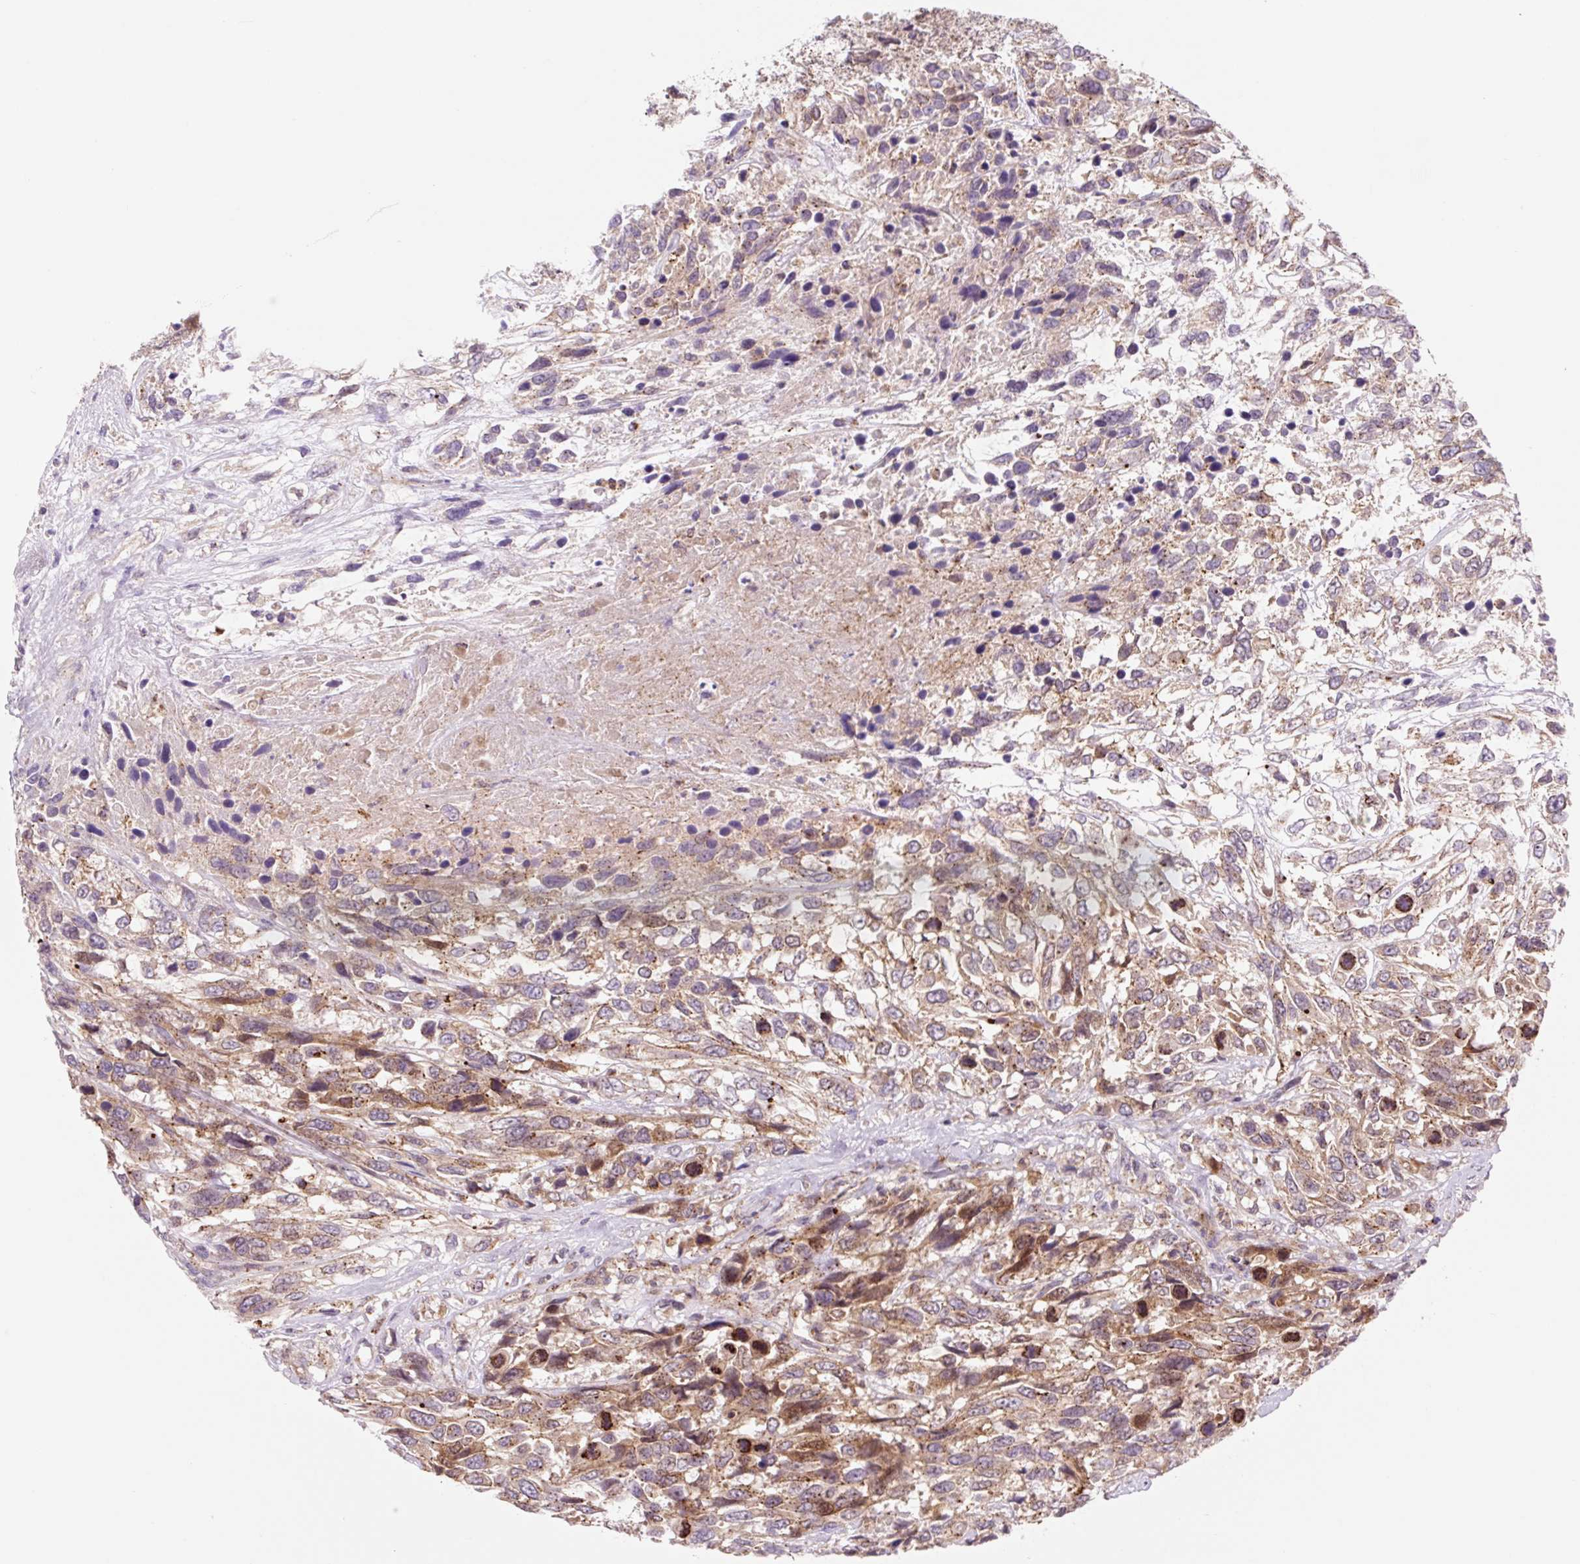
{"staining": {"intensity": "moderate", "quantity": ">75%", "location": "cytoplasmic/membranous"}, "tissue": "urothelial cancer", "cell_type": "Tumor cells", "image_type": "cancer", "snomed": [{"axis": "morphology", "description": "Urothelial carcinoma, High grade"}, {"axis": "topography", "description": "Urinary bladder"}], "caption": "The immunohistochemical stain labels moderate cytoplasmic/membranous staining in tumor cells of urothelial cancer tissue.", "gene": "VPS4A", "patient": {"sex": "female", "age": 70}}